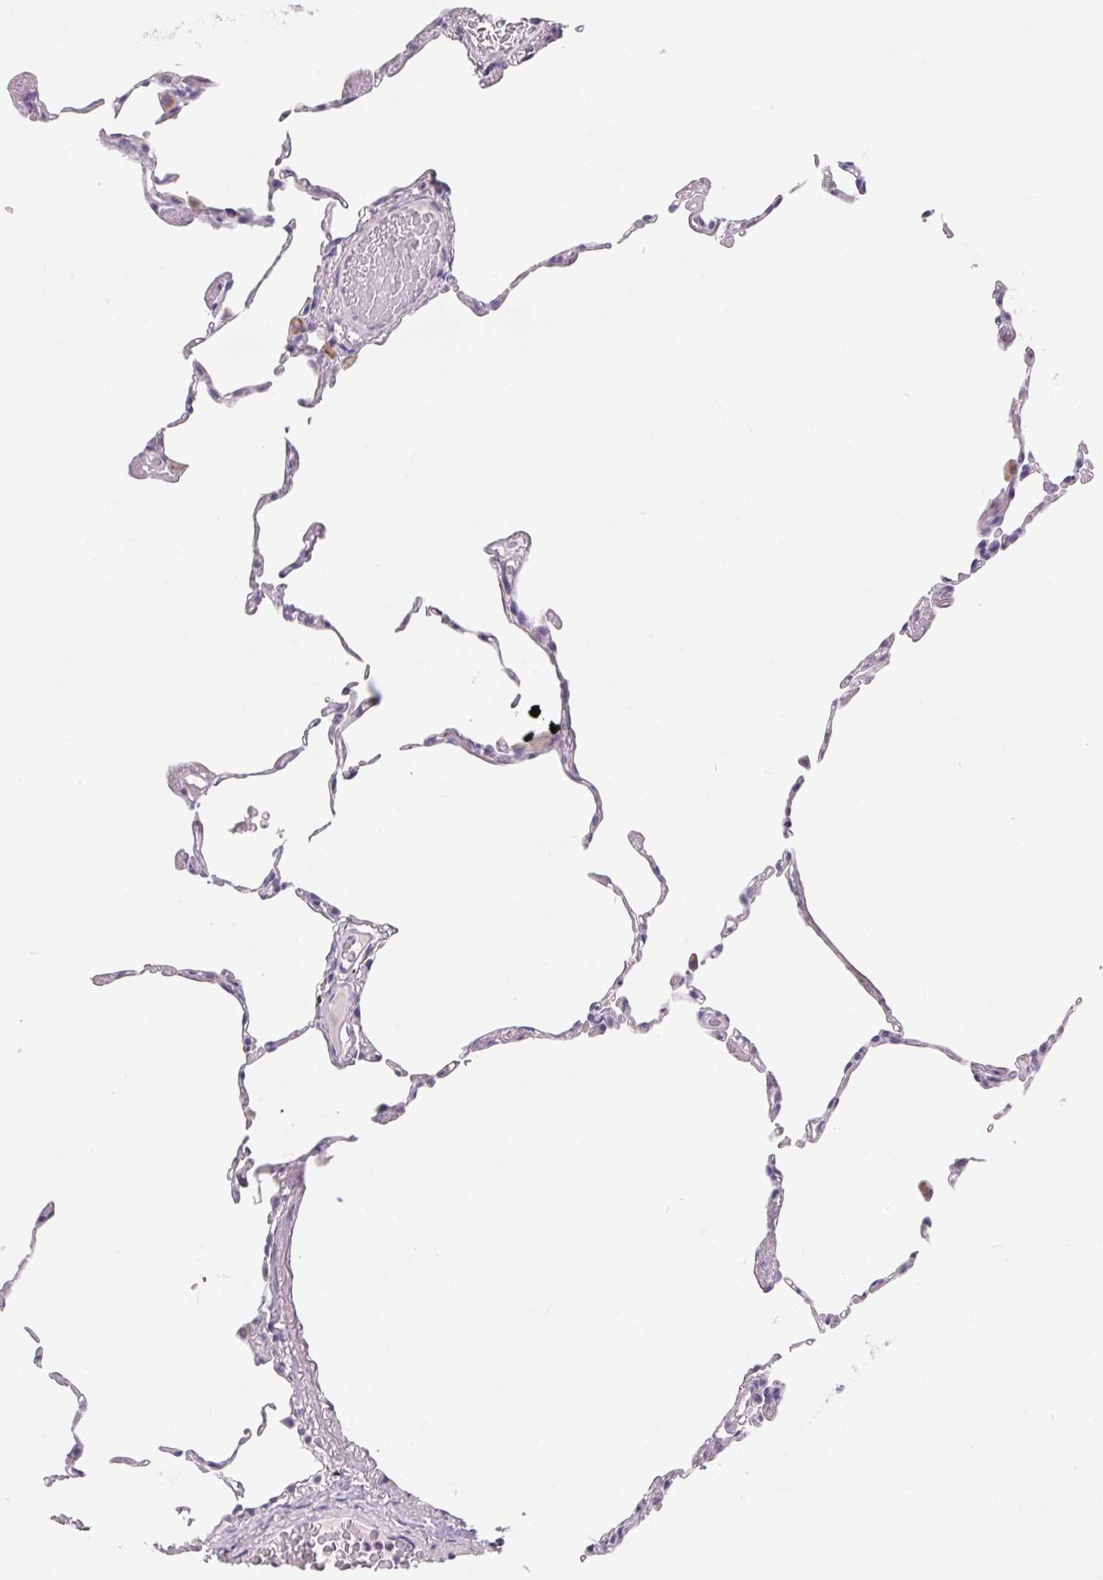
{"staining": {"intensity": "negative", "quantity": "none", "location": "none"}, "tissue": "lung", "cell_type": "Alveolar cells", "image_type": "normal", "snomed": [{"axis": "morphology", "description": "Normal tissue, NOS"}, {"axis": "topography", "description": "Lung"}], "caption": "Immunohistochemical staining of benign lung displays no significant positivity in alveolar cells.", "gene": "FDX1", "patient": {"sex": "female", "age": 57}}